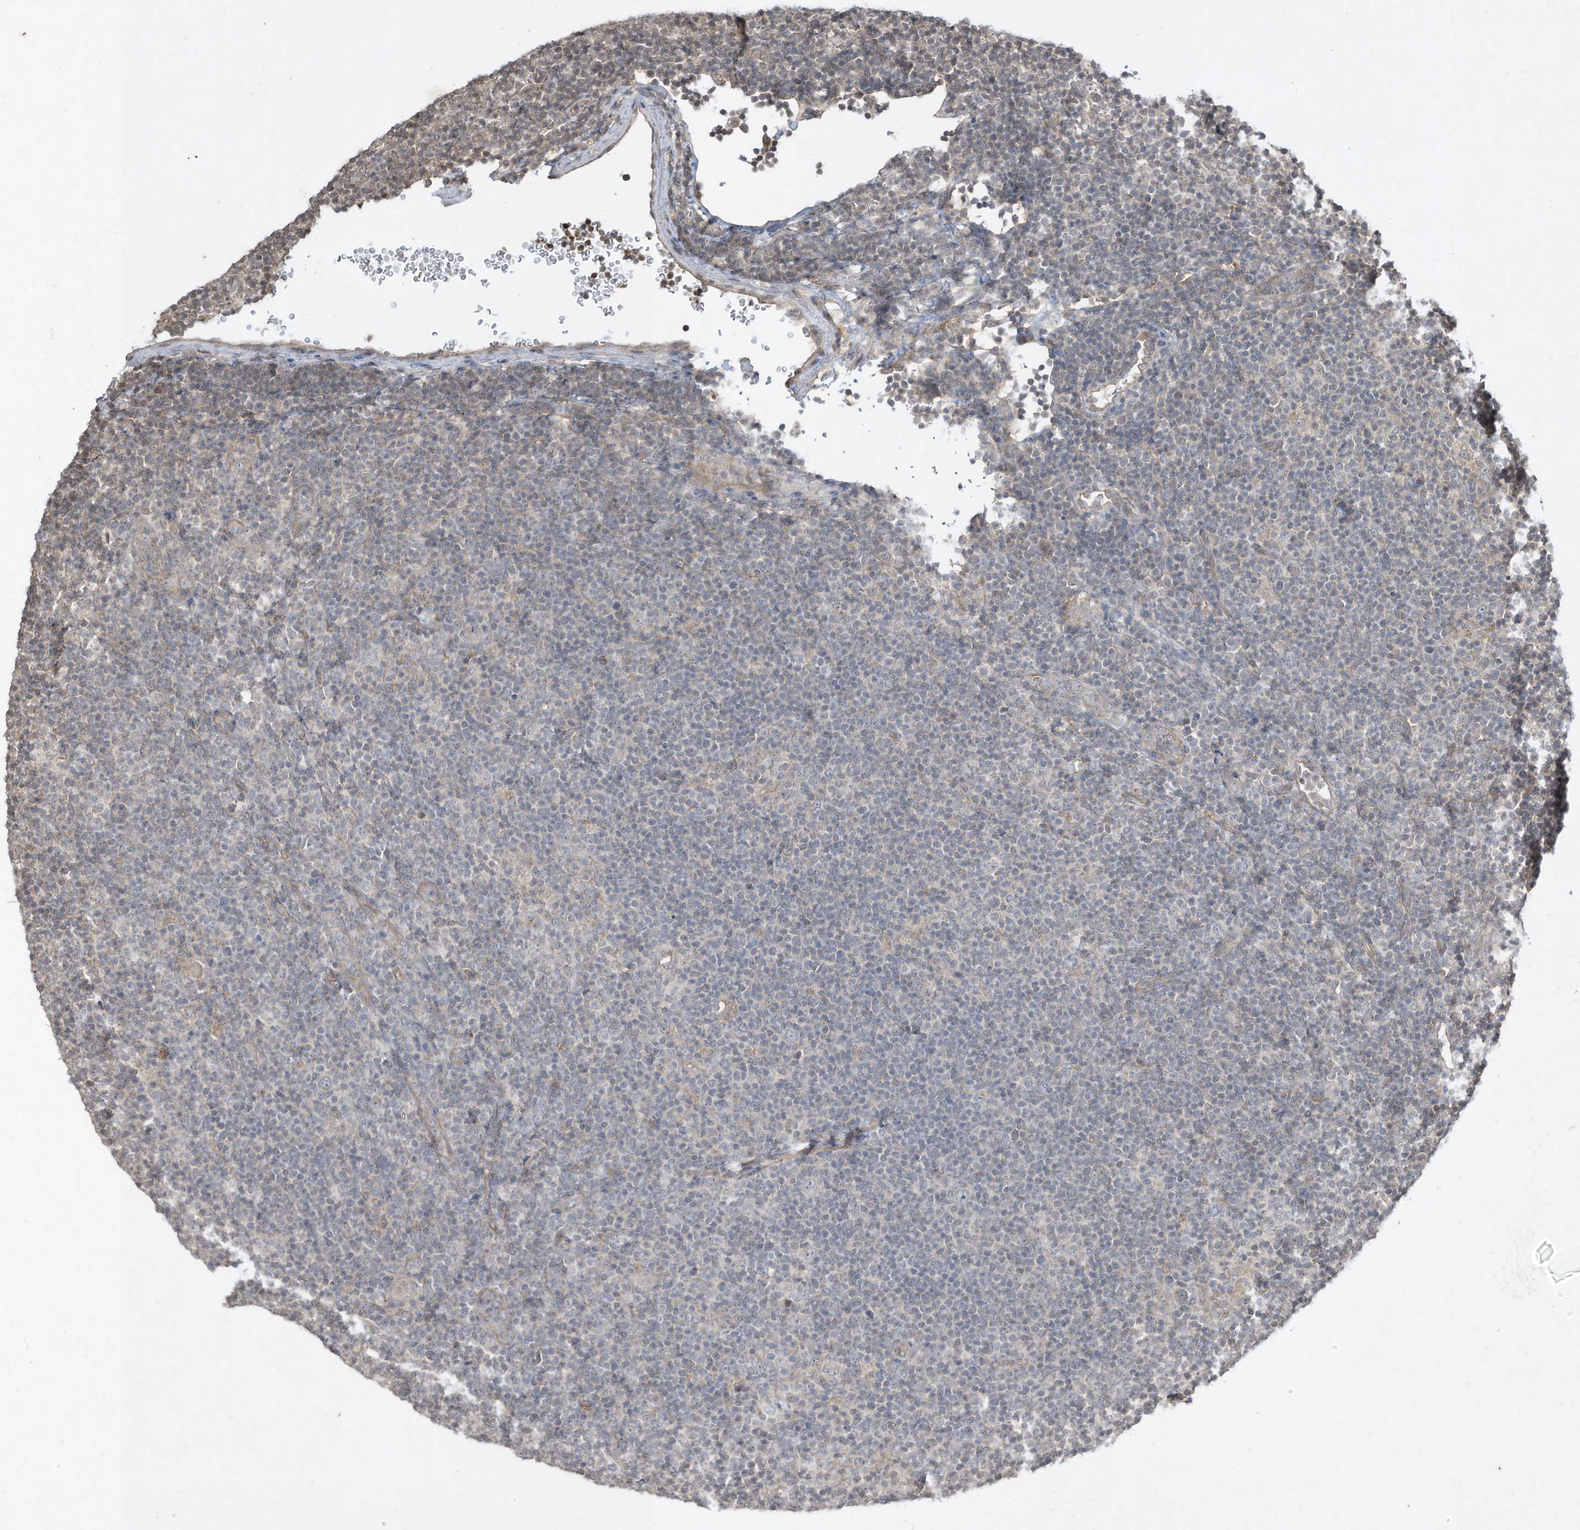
{"staining": {"intensity": "negative", "quantity": "none", "location": "none"}, "tissue": "lymphoma", "cell_type": "Tumor cells", "image_type": "cancer", "snomed": [{"axis": "morphology", "description": "Hodgkin's disease, NOS"}, {"axis": "topography", "description": "Lymph node"}], "caption": "The histopathology image reveals no staining of tumor cells in lymphoma.", "gene": "MATN2", "patient": {"sex": "female", "age": 57}}